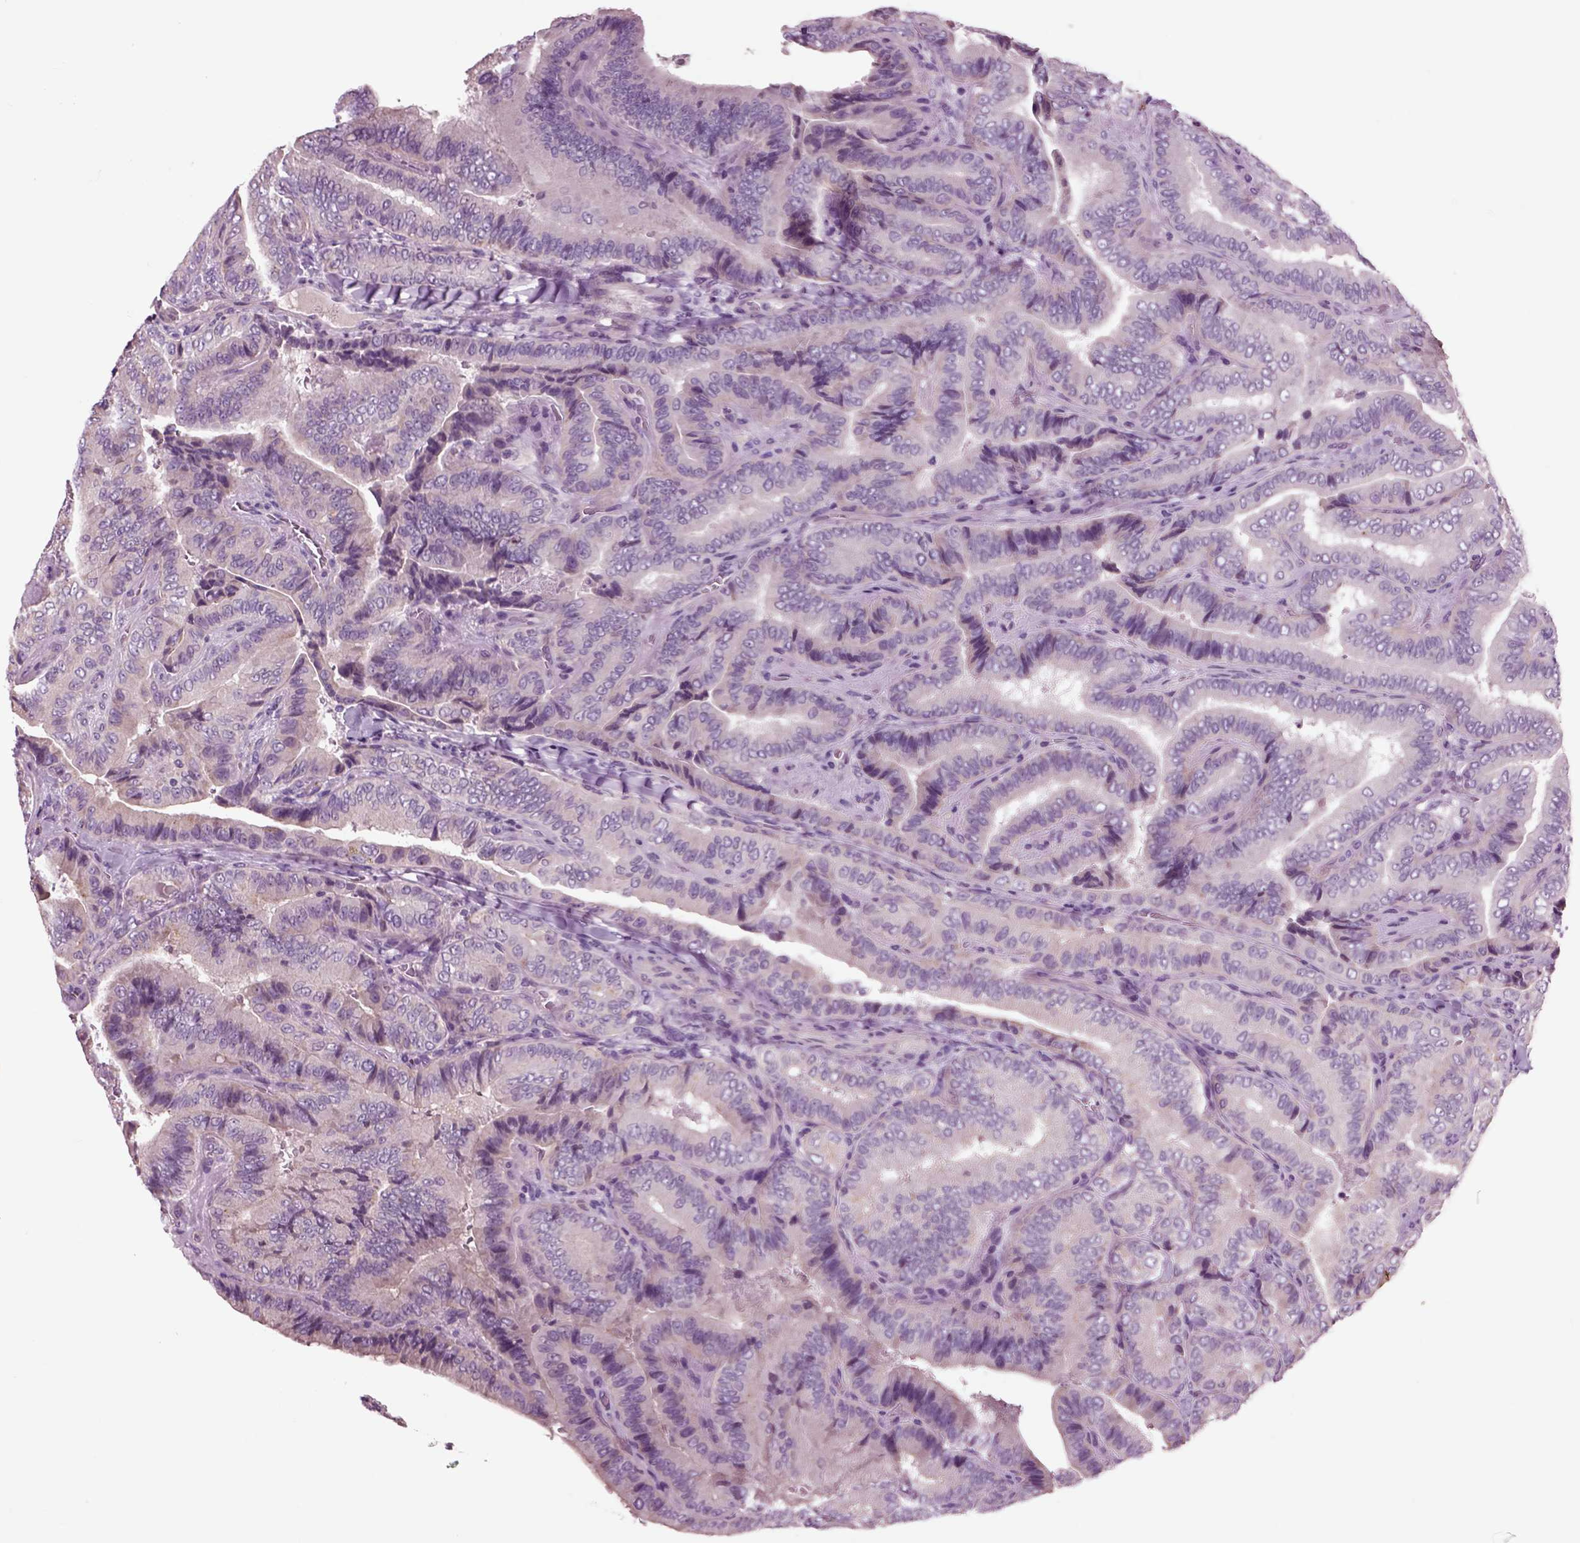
{"staining": {"intensity": "negative", "quantity": "none", "location": "none"}, "tissue": "thyroid cancer", "cell_type": "Tumor cells", "image_type": "cancer", "snomed": [{"axis": "morphology", "description": "Papillary adenocarcinoma, NOS"}, {"axis": "topography", "description": "Thyroid gland"}], "caption": "Tumor cells are negative for brown protein staining in thyroid cancer (papillary adenocarcinoma).", "gene": "CHGB", "patient": {"sex": "male", "age": 61}}